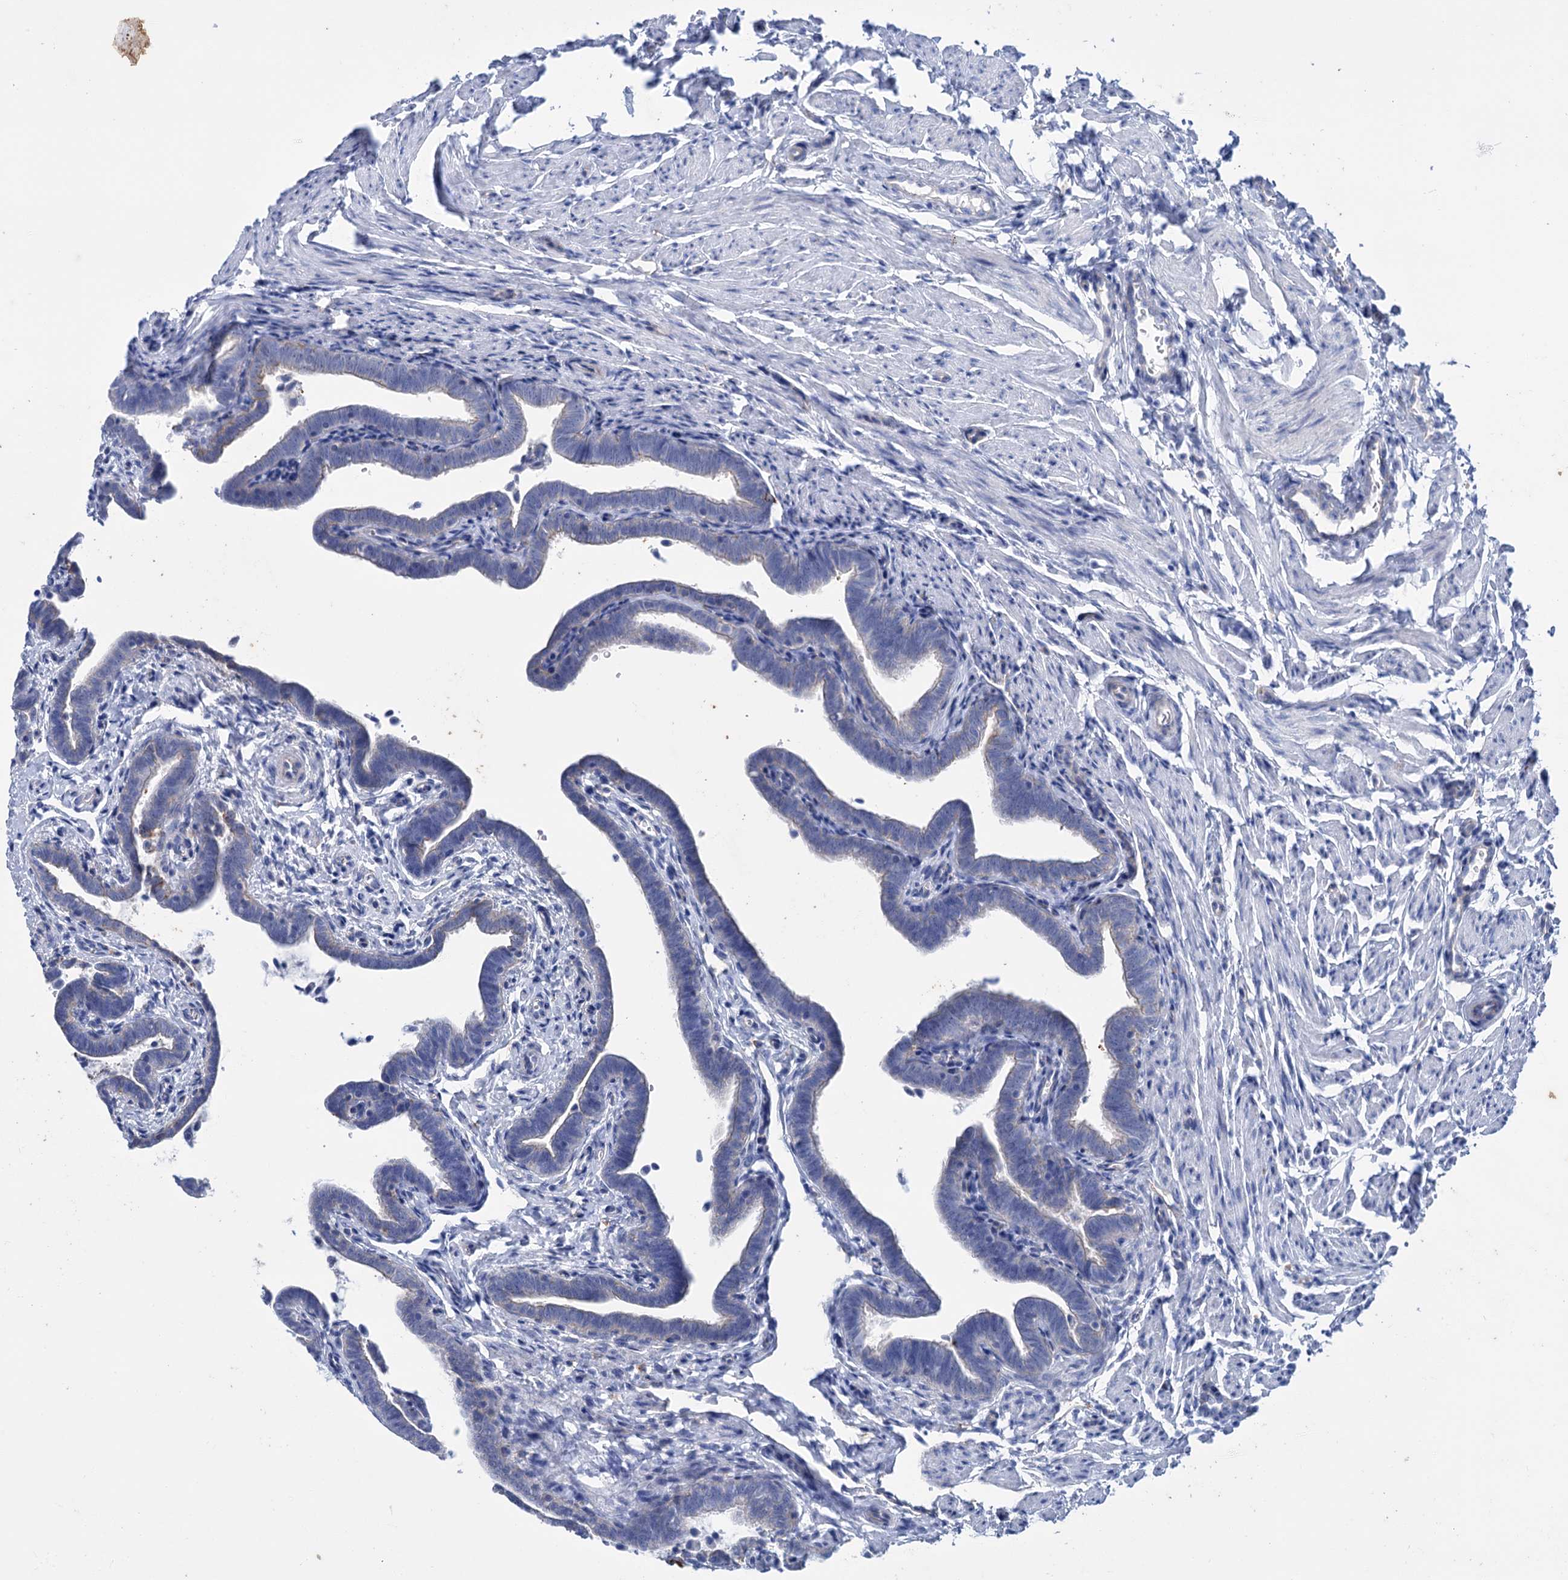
{"staining": {"intensity": "negative", "quantity": "none", "location": "none"}, "tissue": "fallopian tube", "cell_type": "Glandular cells", "image_type": "normal", "snomed": [{"axis": "morphology", "description": "Normal tissue, NOS"}, {"axis": "topography", "description": "Fallopian tube"}], "caption": "This is an IHC histopathology image of unremarkable fallopian tube. There is no positivity in glandular cells.", "gene": "FAAP20", "patient": {"sex": "female", "age": 36}}